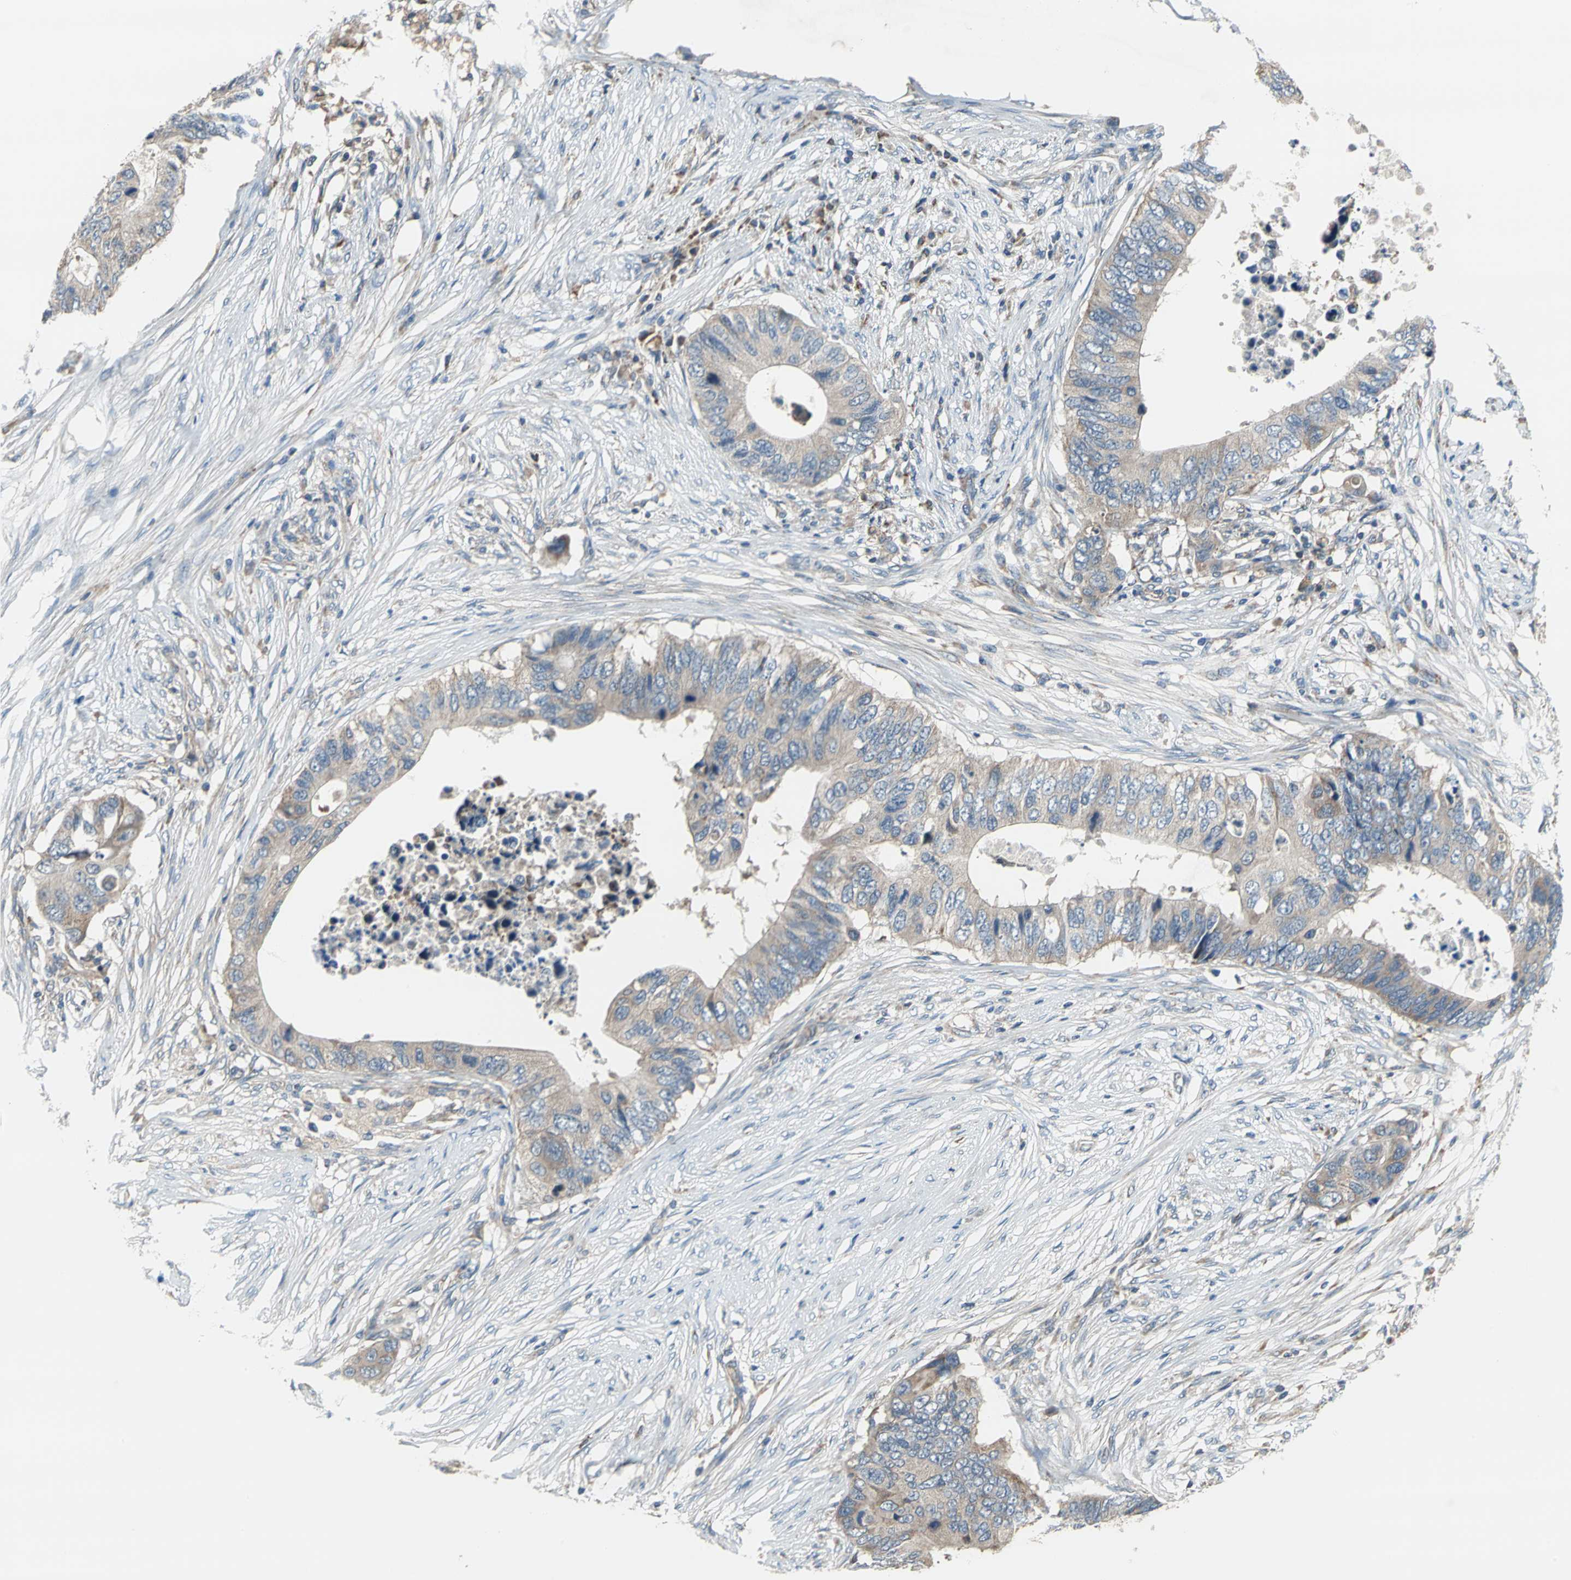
{"staining": {"intensity": "moderate", "quantity": ">75%", "location": "cytoplasmic/membranous"}, "tissue": "colorectal cancer", "cell_type": "Tumor cells", "image_type": "cancer", "snomed": [{"axis": "morphology", "description": "Adenocarcinoma, NOS"}, {"axis": "topography", "description": "Colon"}], "caption": "Immunohistochemistry (IHC) (DAB (3,3'-diaminobenzidine)) staining of human colorectal cancer (adenocarcinoma) displays moderate cytoplasmic/membranous protein positivity in about >75% of tumor cells. (Stains: DAB (3,3'-diaminobenzidine) in brown, nuclei in blue, Microscopy: brightfield microscopy at high magnification).", "gene": "TRAK1", "patient": {"sex": "male", "age": 71}}